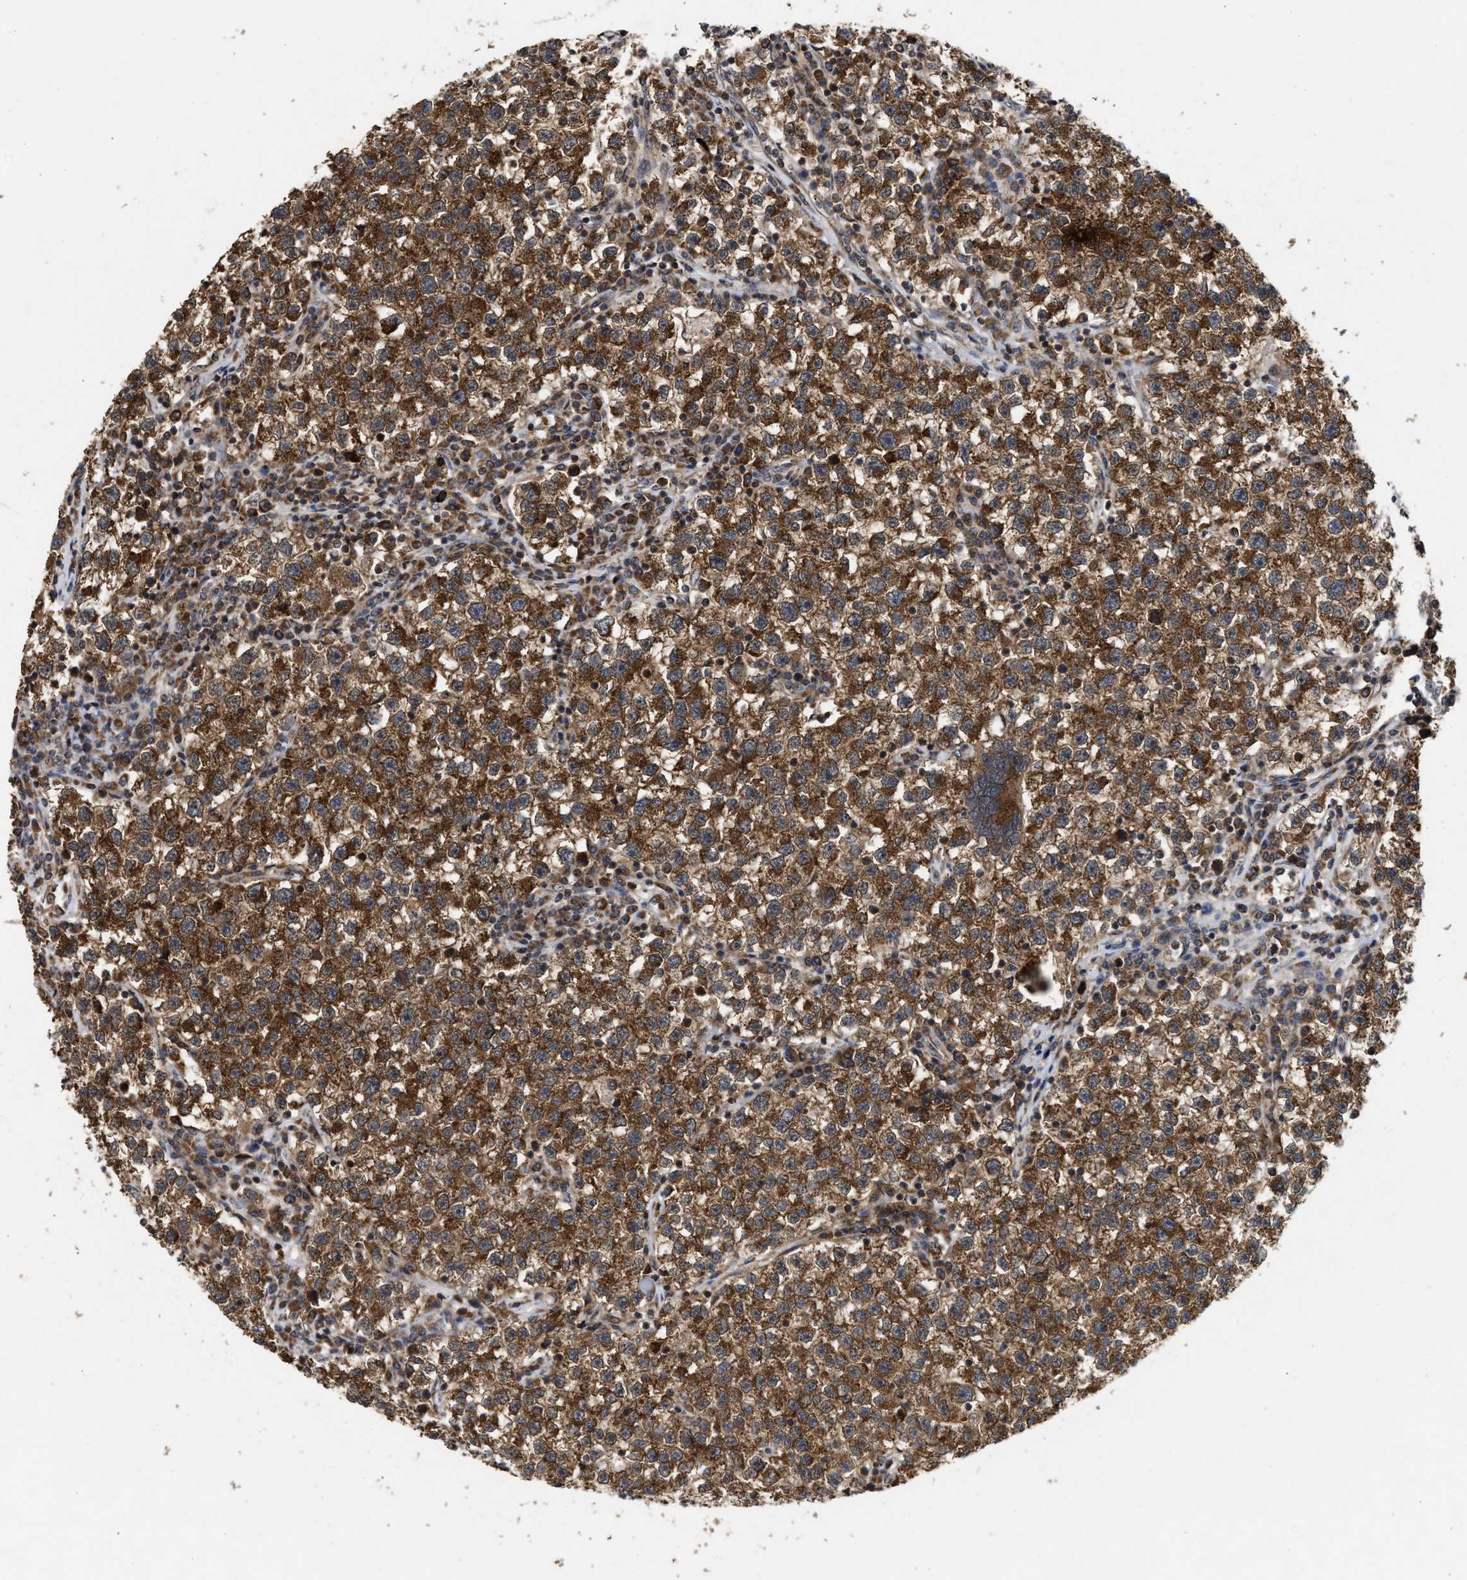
{"staining": {"intensity": "strong", "quantity": ">75%", "location": "cytoplasmic/membranous"}, "tissue": "testis cancer", "cell_type": "Tumor cells", "image_type": "cancer", "snomed": [{"axis": "morphology", "description": "Seminoma, NOS"}, {"axis": "topography", "description": "Testis"}], "caption": "This is a photomicrograph of immunohistochemistry (IHC) staining of seminoma (testis), which shows strong positivity in the cytoplasmic/membranous of tumor cells.", "gene": "CFLAR", "patient": {"sex": "male", "age": 22}}